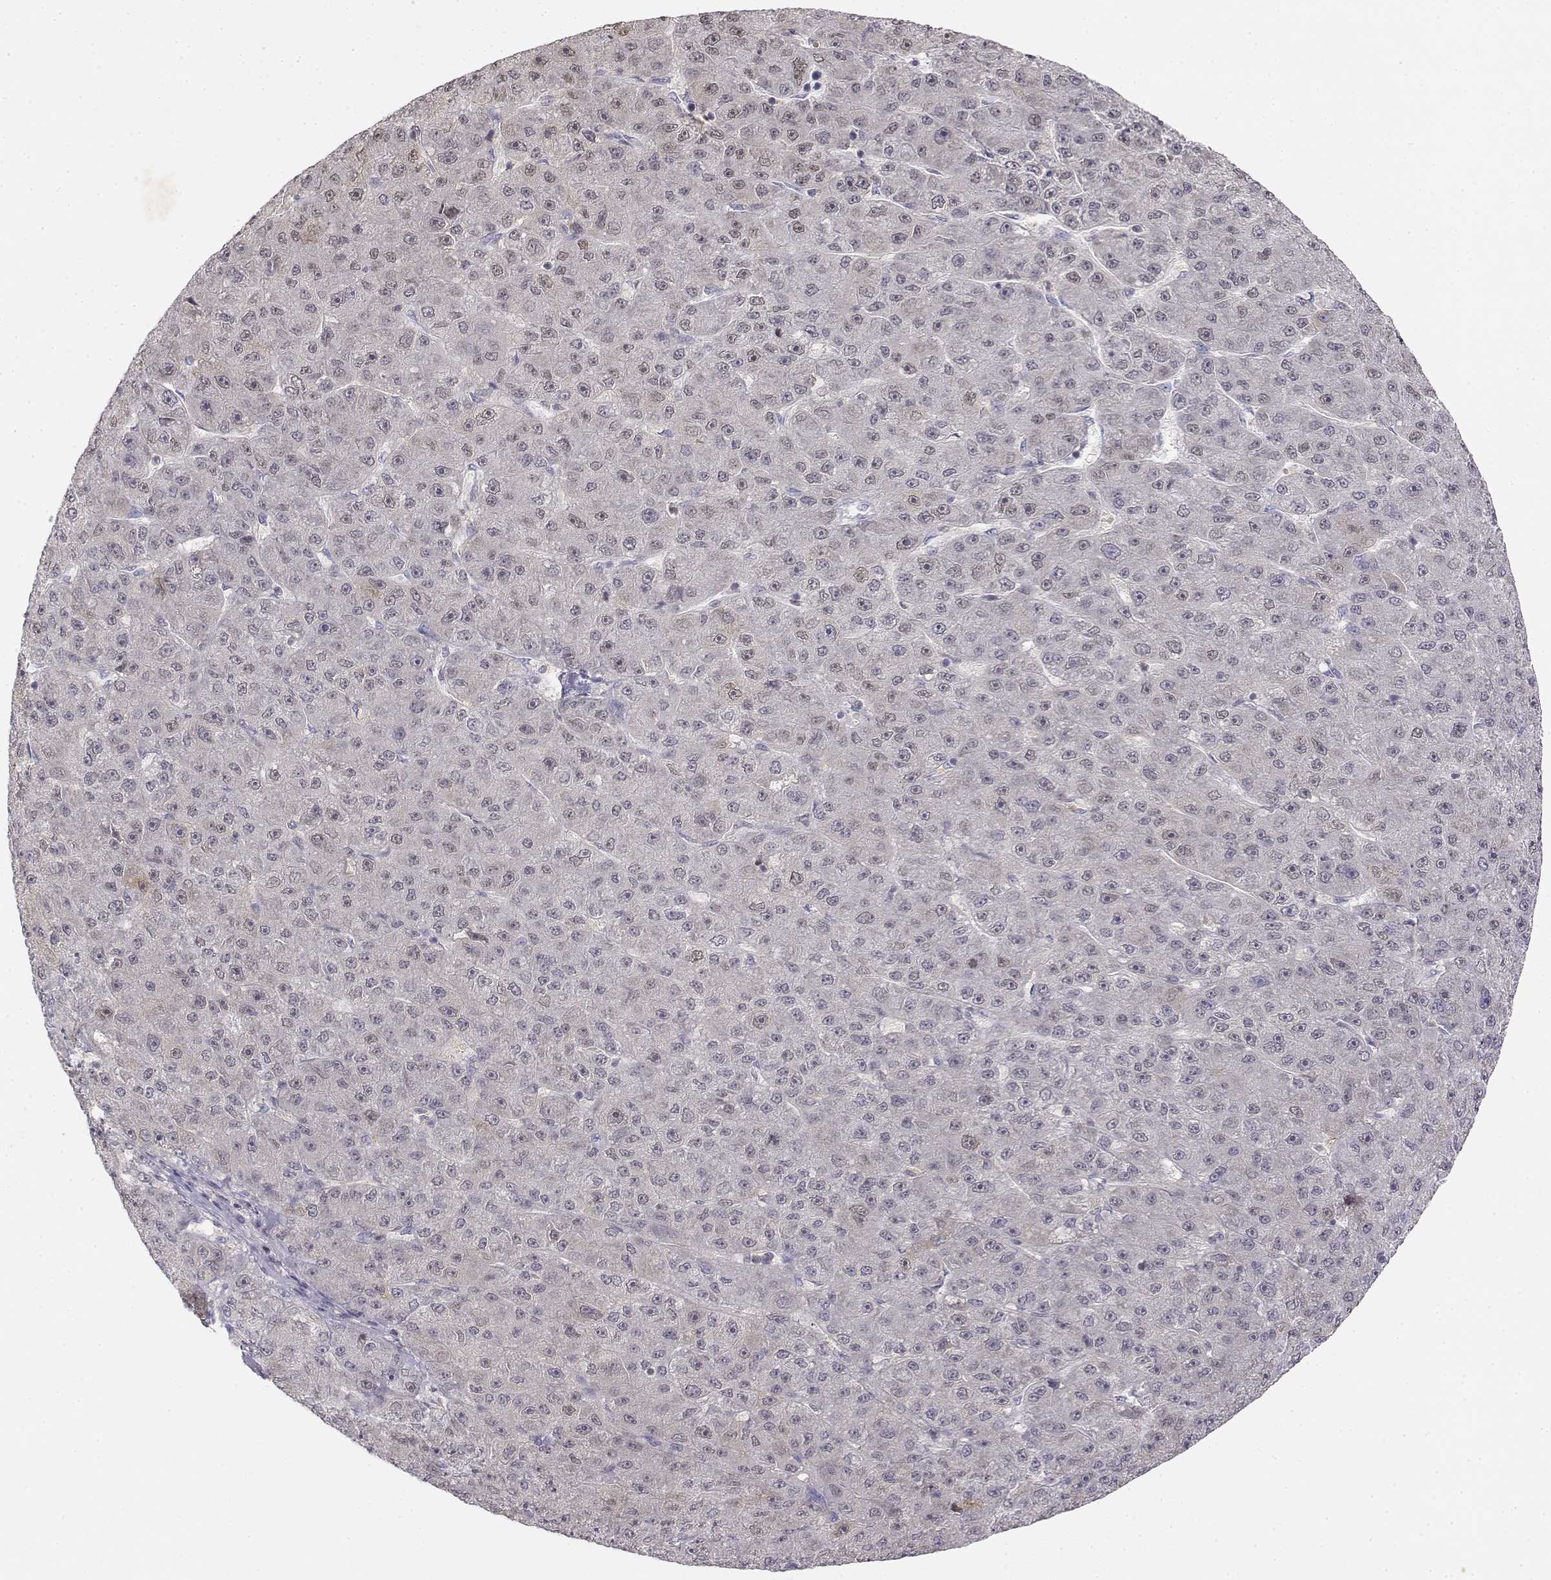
{"staining": {"intensity": "negative", "quantity": "none", "location": "none"}, "tissue": "liver cancer", "cell_type": "Tumor cells", "image_type": "cancer", "snomed": [{"axis": "morphology", "description": "Carcinoma, Hepatocellular, NOS"}, {"axis": "topography", "description": "Liver"}], "caption": "Immunohistochemistry image of neoplastic tissue: liver cancer (hepatocellular carcinoma) stained with DAB (3,3'-diaminobenzidine) demonstrates no significant protein staining in tumor cells. The staining is performed using DAB brown chromogen with nuclei counter-stained in using hematoxylin.", "gene": "GLIPR1L2", "patient": {"sex": "male", "age": 67}}